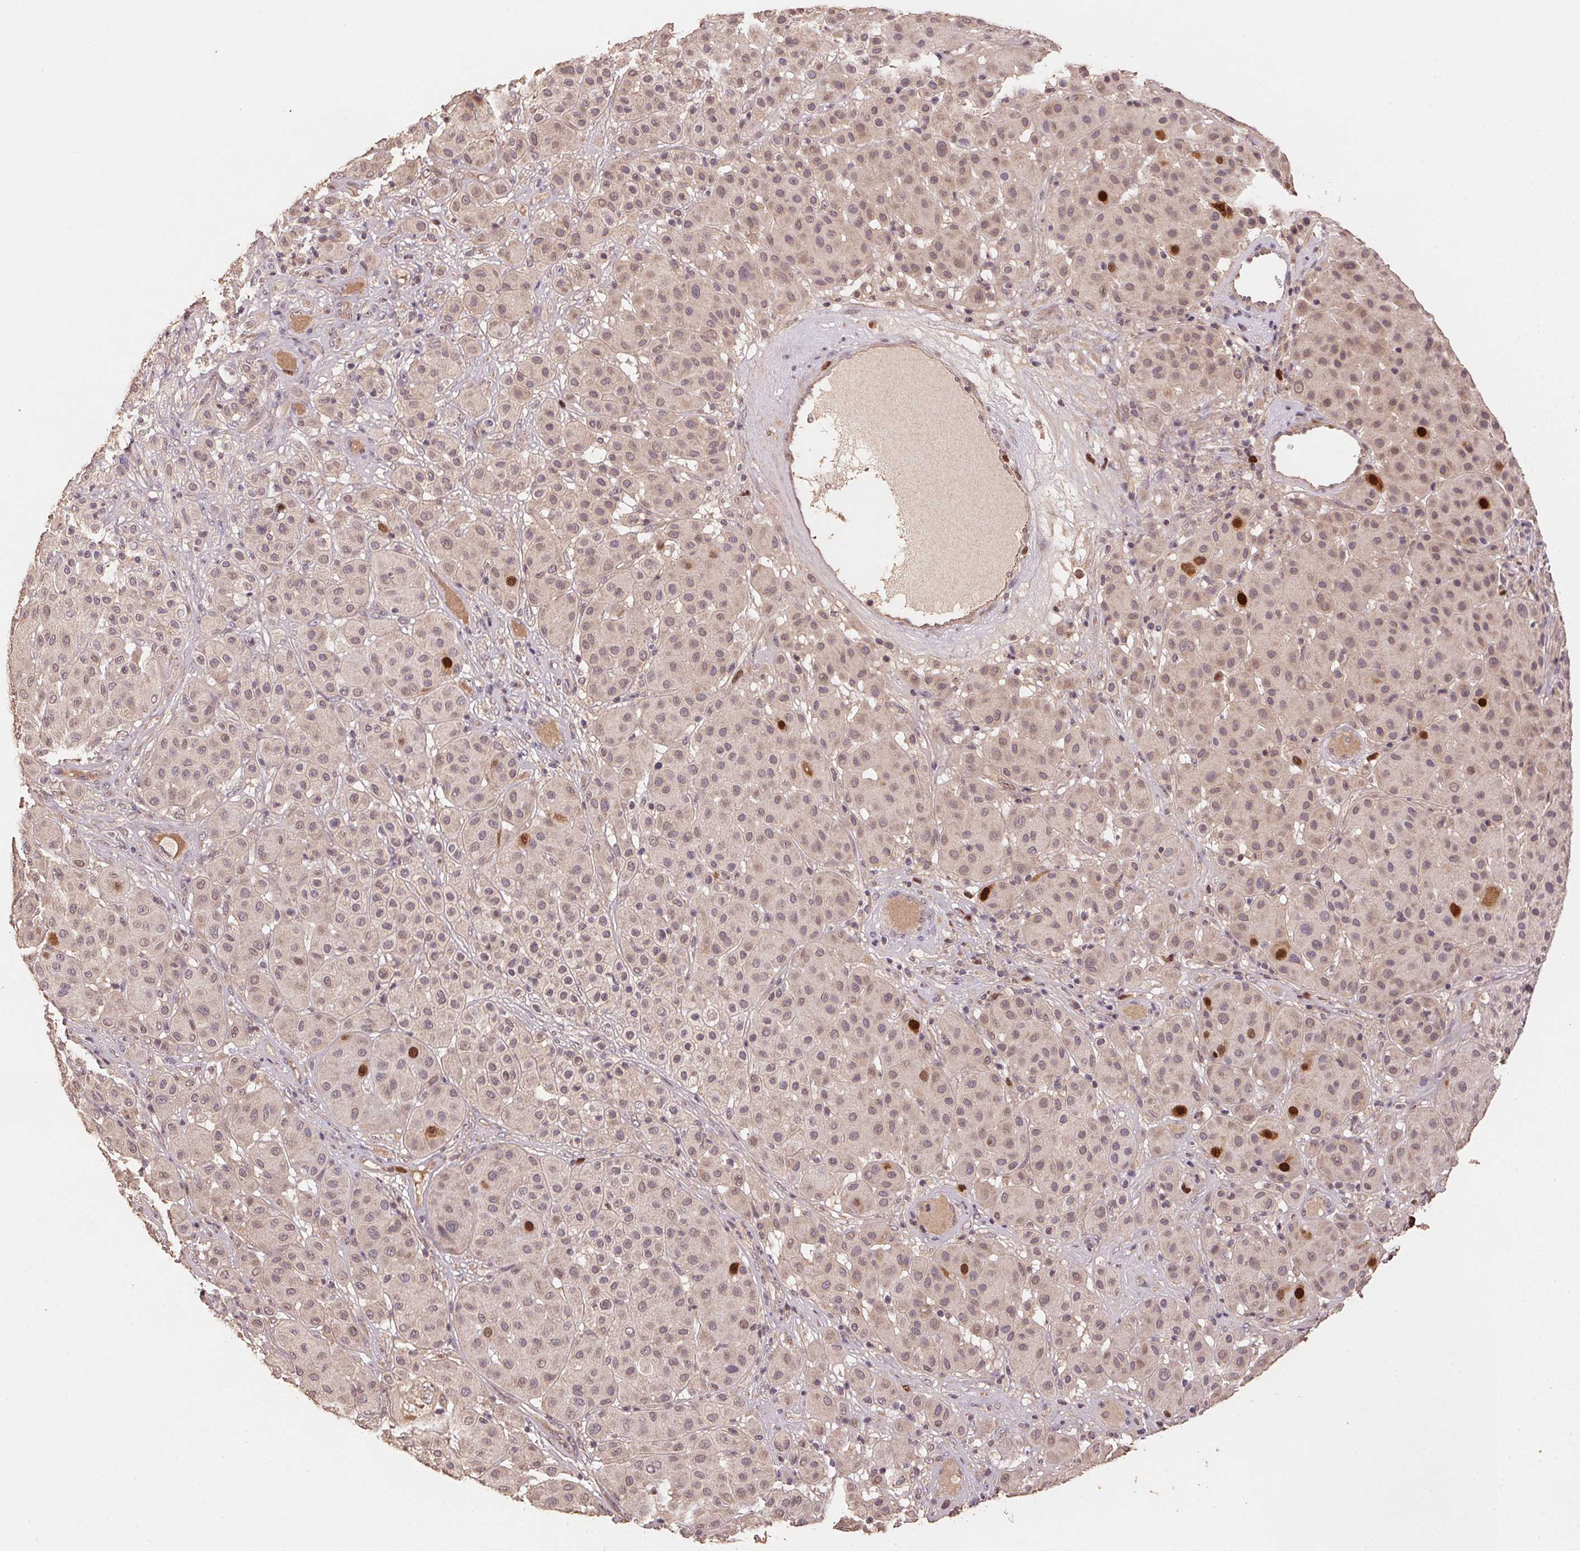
{"staining": {"intensity": "strong", "quantity": "<25%", "location": "nuclear"}, "tissue": "melanoma", "cell_type": "Tumor cells", "image_type": "cancer", "snomed": [{"axis": "morphology", "description": "Malignant melanoma, Metastatic site"}, {"axis": "topography", "description": "Smooth muscle"}], "caption": "Human melanoma stained with a protein marker shows strong staining in tumor cells.", "gene": "CENPF", "patient": {"sex": "male", "age": 41}}